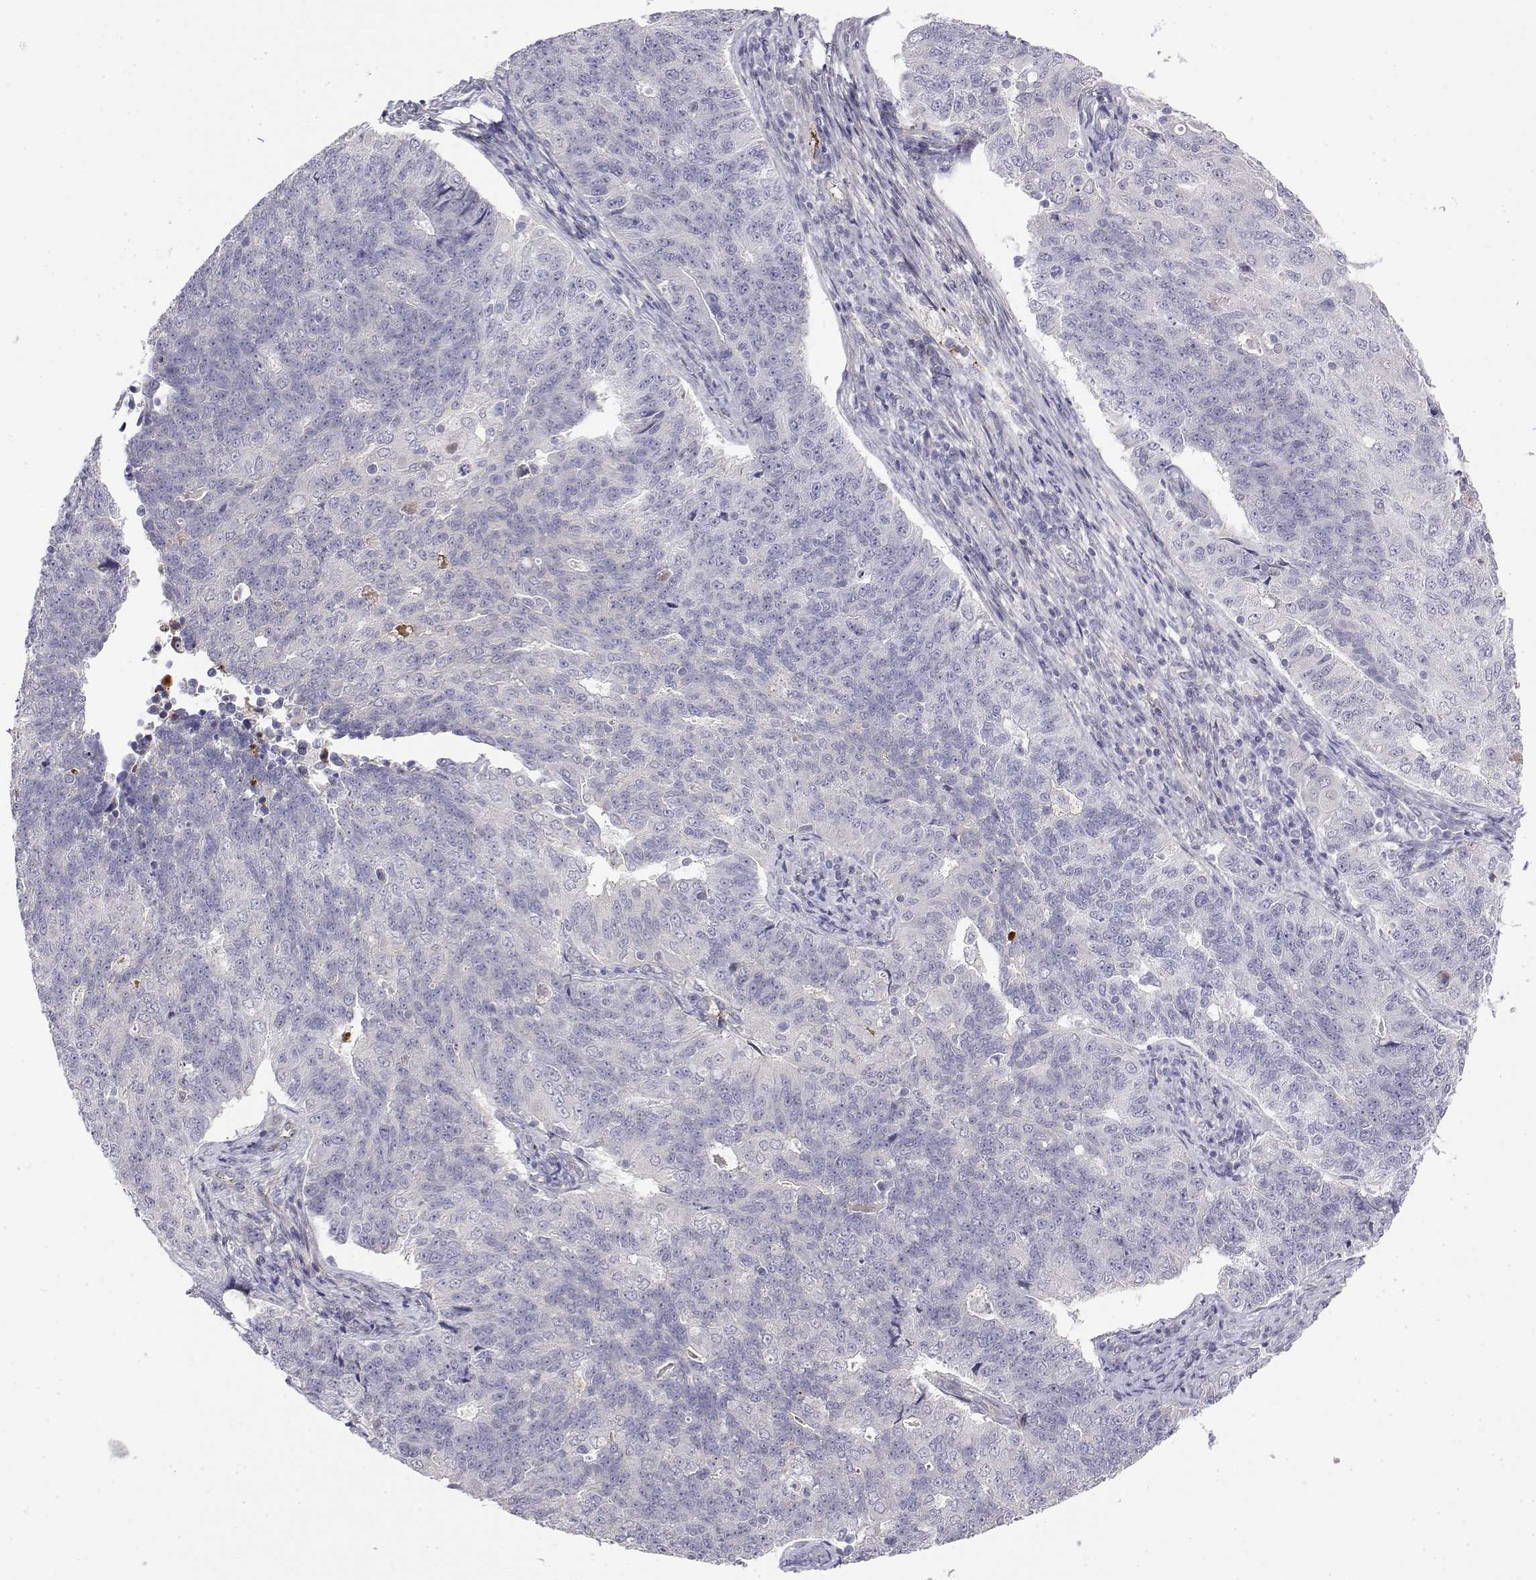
{"staining": {"intensity": "negative", "quantity": "none", "location": "none"}, "tissue": "endometrial cancer", "cell_type": "Tumor cells", "image_type": "cancer", "snomed": [{"axis": "morphology", "description": "Adenocarcinoma, NOS"}, {"axis": "topography", "description": "Endometrium"}], "caption": "Immunohistochemistry (IHC) of endometrial adenocarcinoma reveals no staining in tumor cells.", "gene": "GGACT", "patient": {"sex": "female", "age": 43}}